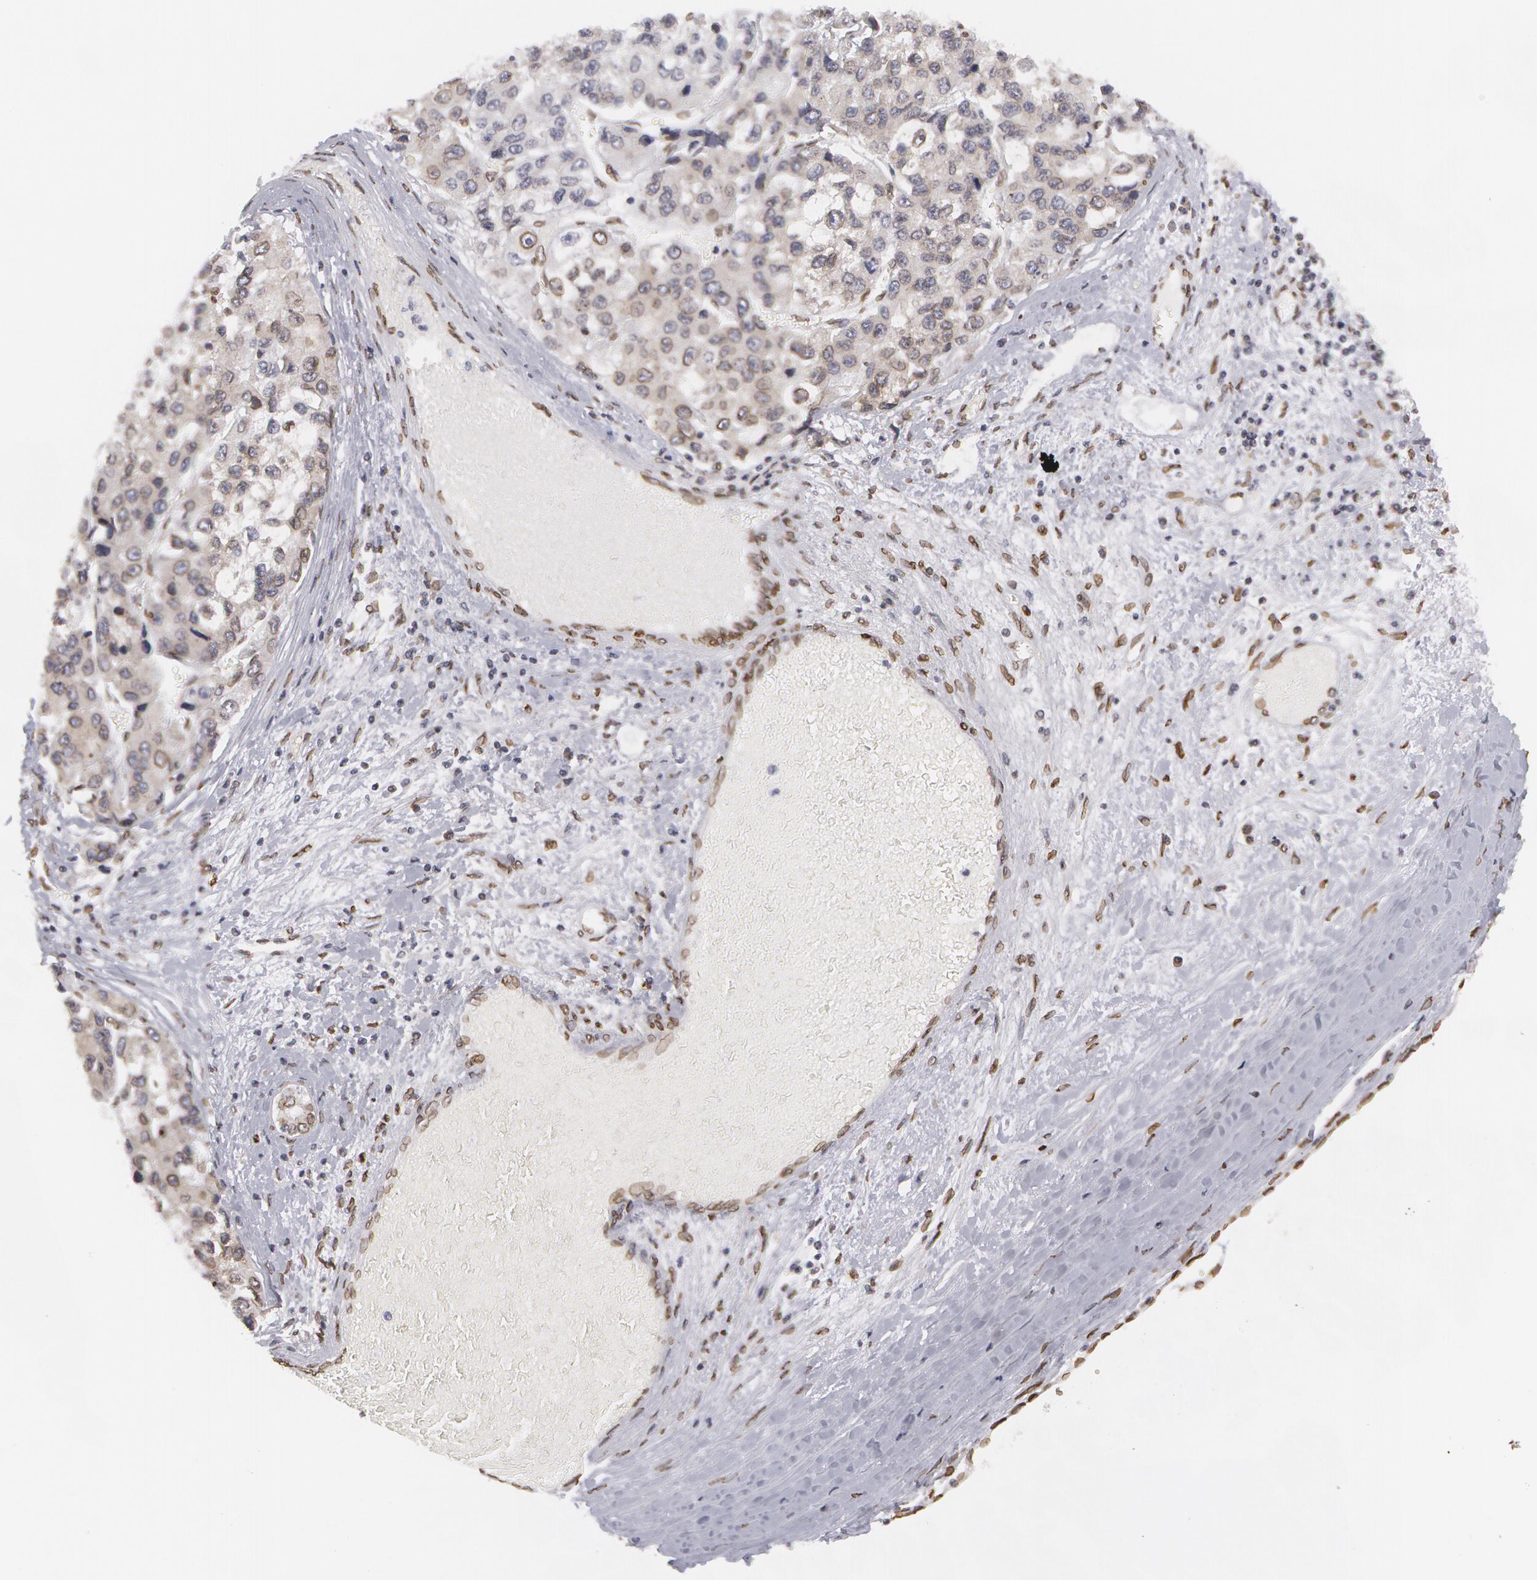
{"staining": {"intensity": "weak", "quantity": "25%-75%", "location": "cytoplasmic/membranous"}, "tissue": "liver cancer", "cell_type": "Tumor cells", "image_type": "cancer", "snomed": [{"axis": "morphology", "description": "Carcinoma, Hepatocellular, NOS"}, {"axis": "topography", "description": "Liver"}], "caption": "Immunohistochemical staining of hepatocellular carcinoma (liver) exhibits low levels of weak cytoplasmic/membranous positivity in about 25%-75% of tumor cells. (DAB (3,3'-diaminobenzidine) IHC, brown staining for protein, blue staining for nuclei).", "gene": "EMD", "patient": {"sex": "female", "age": 66}}